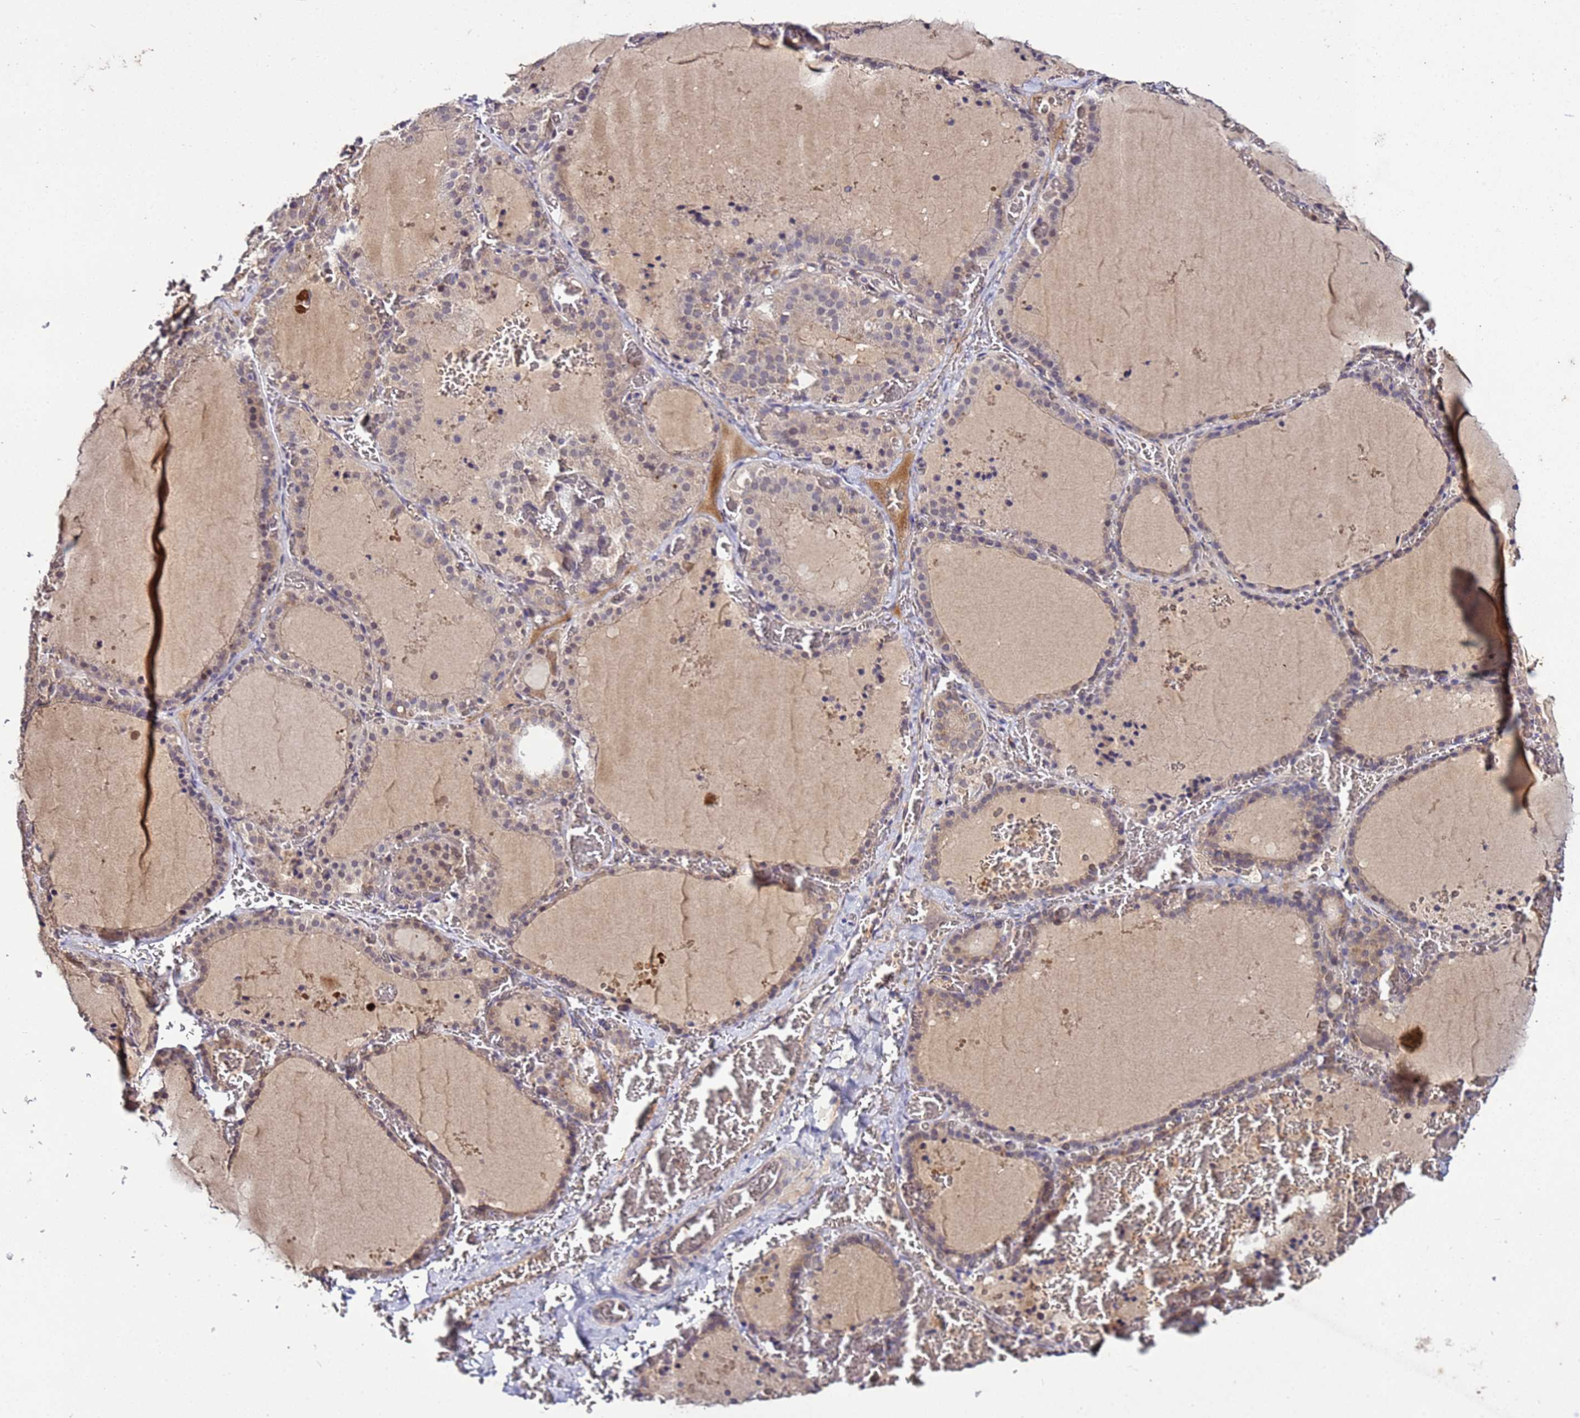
{"staining": {"intensity": "weak", "quantity": ">75%", "location": "cytoplasmic/membranous"}, "tissue": "thyroid gland", "cell_type": "Glandular cells", "image_type": "normal", "snomed": [{"axis": "morphology", "description": "Normal tissue, NOS"}, {"axis": "topography", "description": "Thyroid gland"}], "caption": "Thyroid gland stained for a protein (brown) reveals weak cytoplasmic/membranous positive expression in about >75% of glandular cells.", "gene": "GSPT2", "patient": {"sex": "female", "age": 39}}